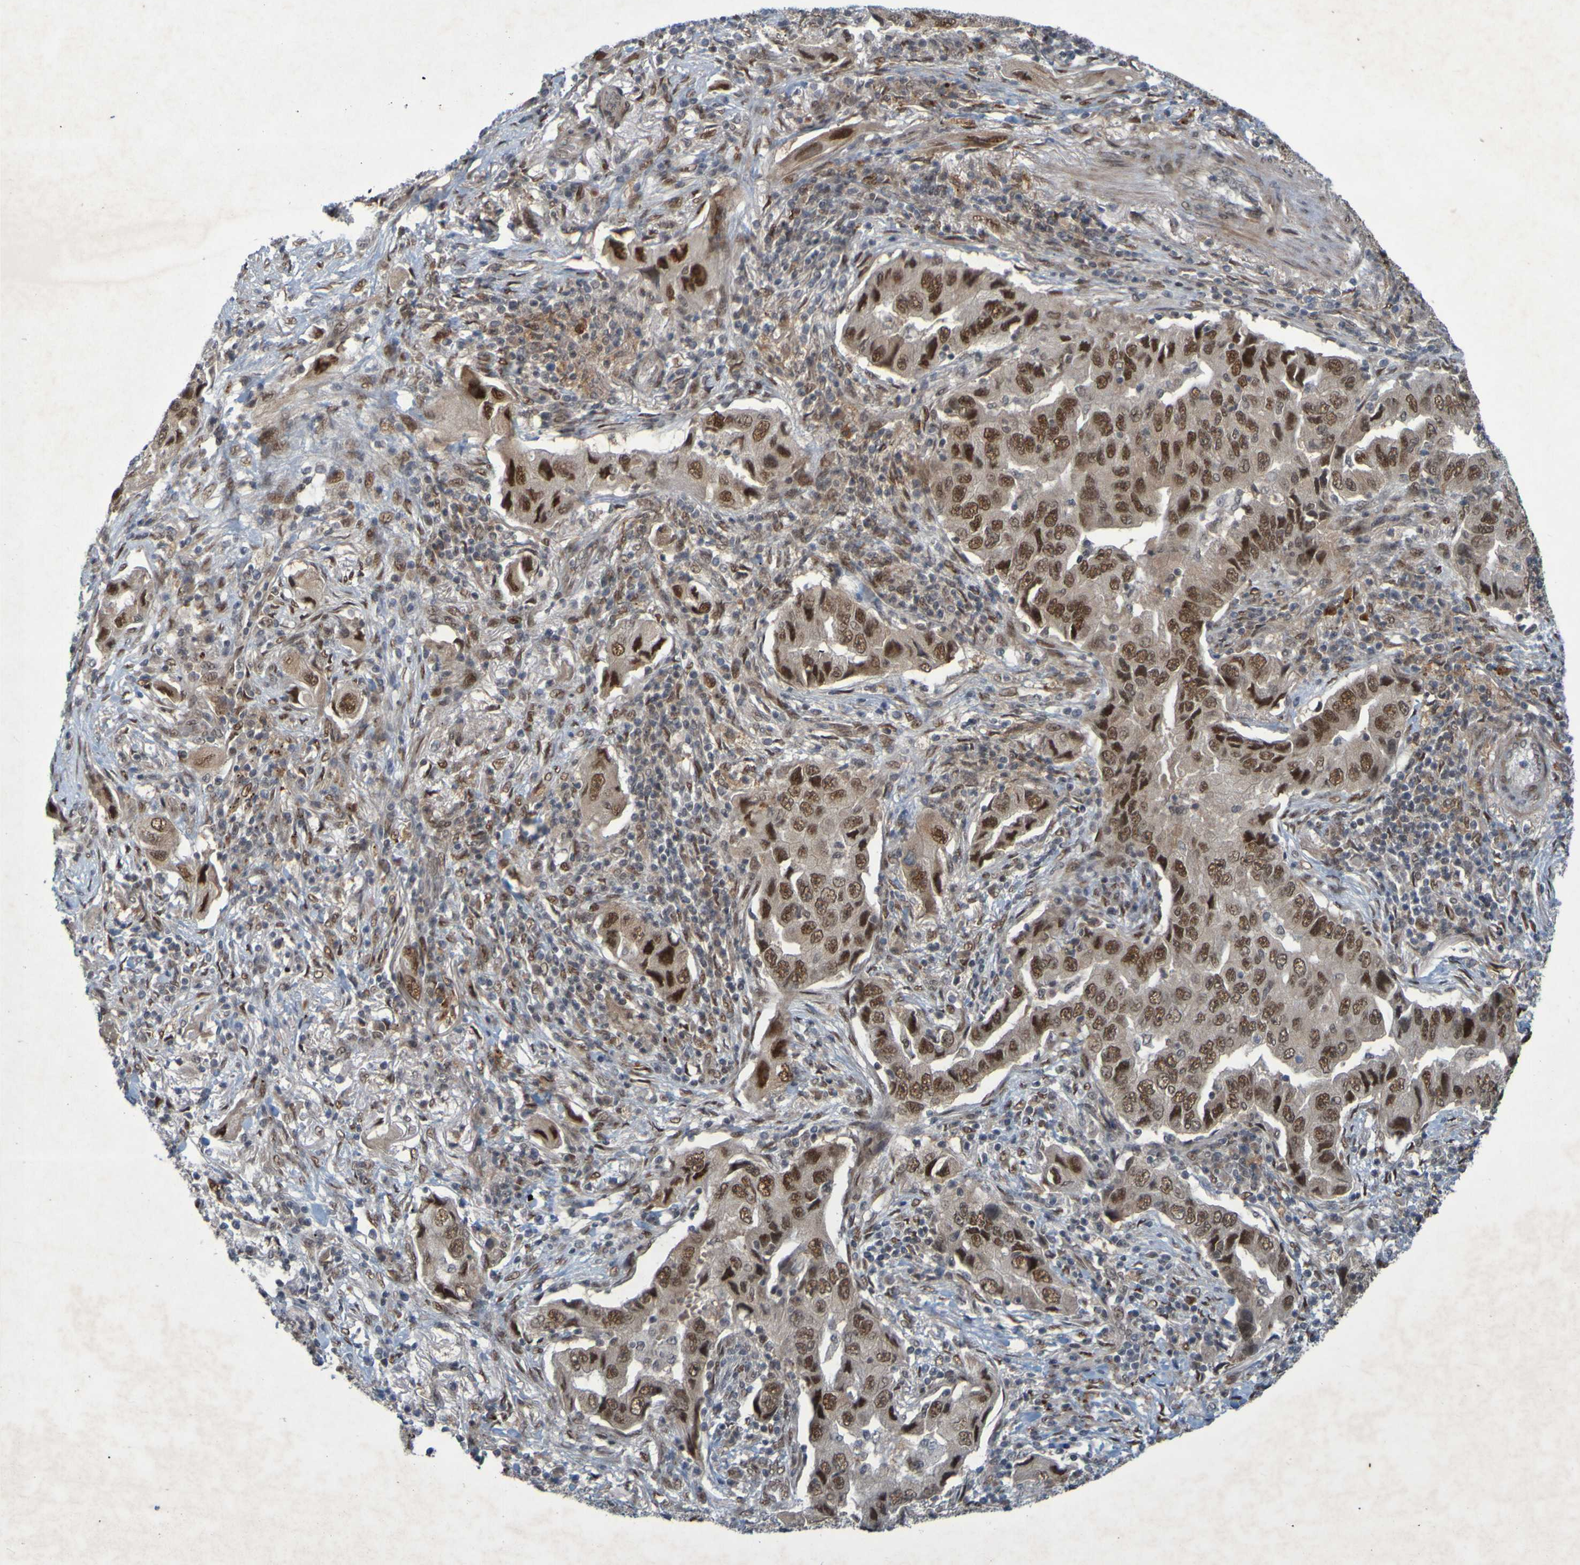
{"staining": {"intensity": "moderate", "quantity": ">75%", "location": "cytoplasmic/membranous,nuclear"}, "tissue": "lung cancer", "cell_type": "Tumor cells", "image_type": "cancer", "snomed": [{"axis": "morphology", "description": "Adenocarcinoma, NOS"}, {"axis": "topography", "description": "Lung"}], "caption": "Human adenocarcinoma (lung) stained with a brown dye reveals moderate cytoplasmic/membranous and nuclear positive expression in about >75% of tumor cells.", "gene": "MCPH1", "patient": {"sex": "female", "age": 65}}